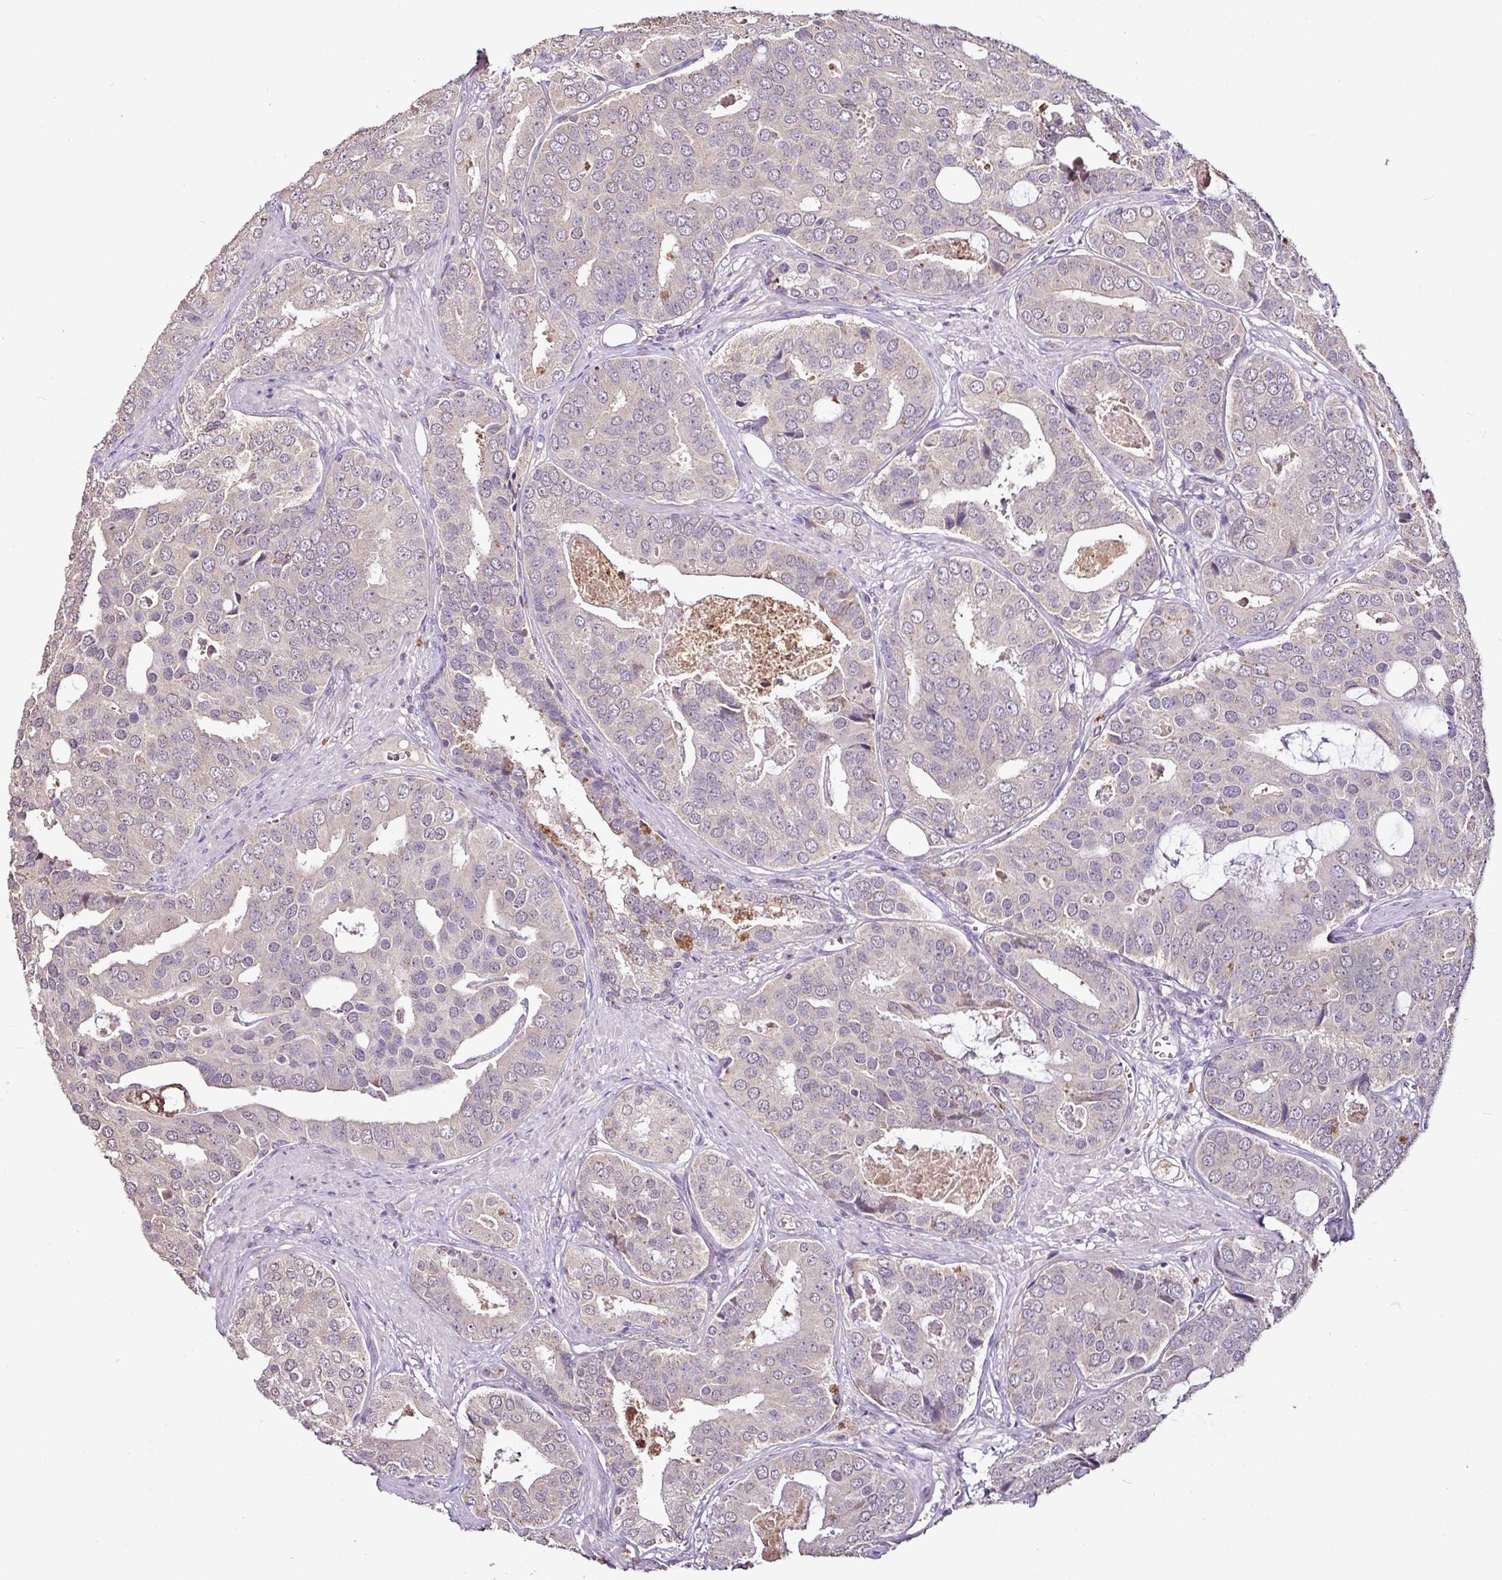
{"staining": {"intensity": "negative", "quantity": "none", "location": "none"}, "tissue": "prostate cancer", "cell_type": "Tumor cells", "image_type": "cancer", "snomed": [{"axis": "morphology", "description": "Adenocarcinoma, High grade"}, {"axis": "topography", "description": "Prostate"}], "caption": "IHC image of neoplastic tissue: prostate cancer (high-grade adenocarcinoma) stained with DAB (3,3'-diaminobenzidine) exhibits no significant protein staining in tumor cells.", "gene": "RPL38", "patient": {"sex": "male", "age": 71}}